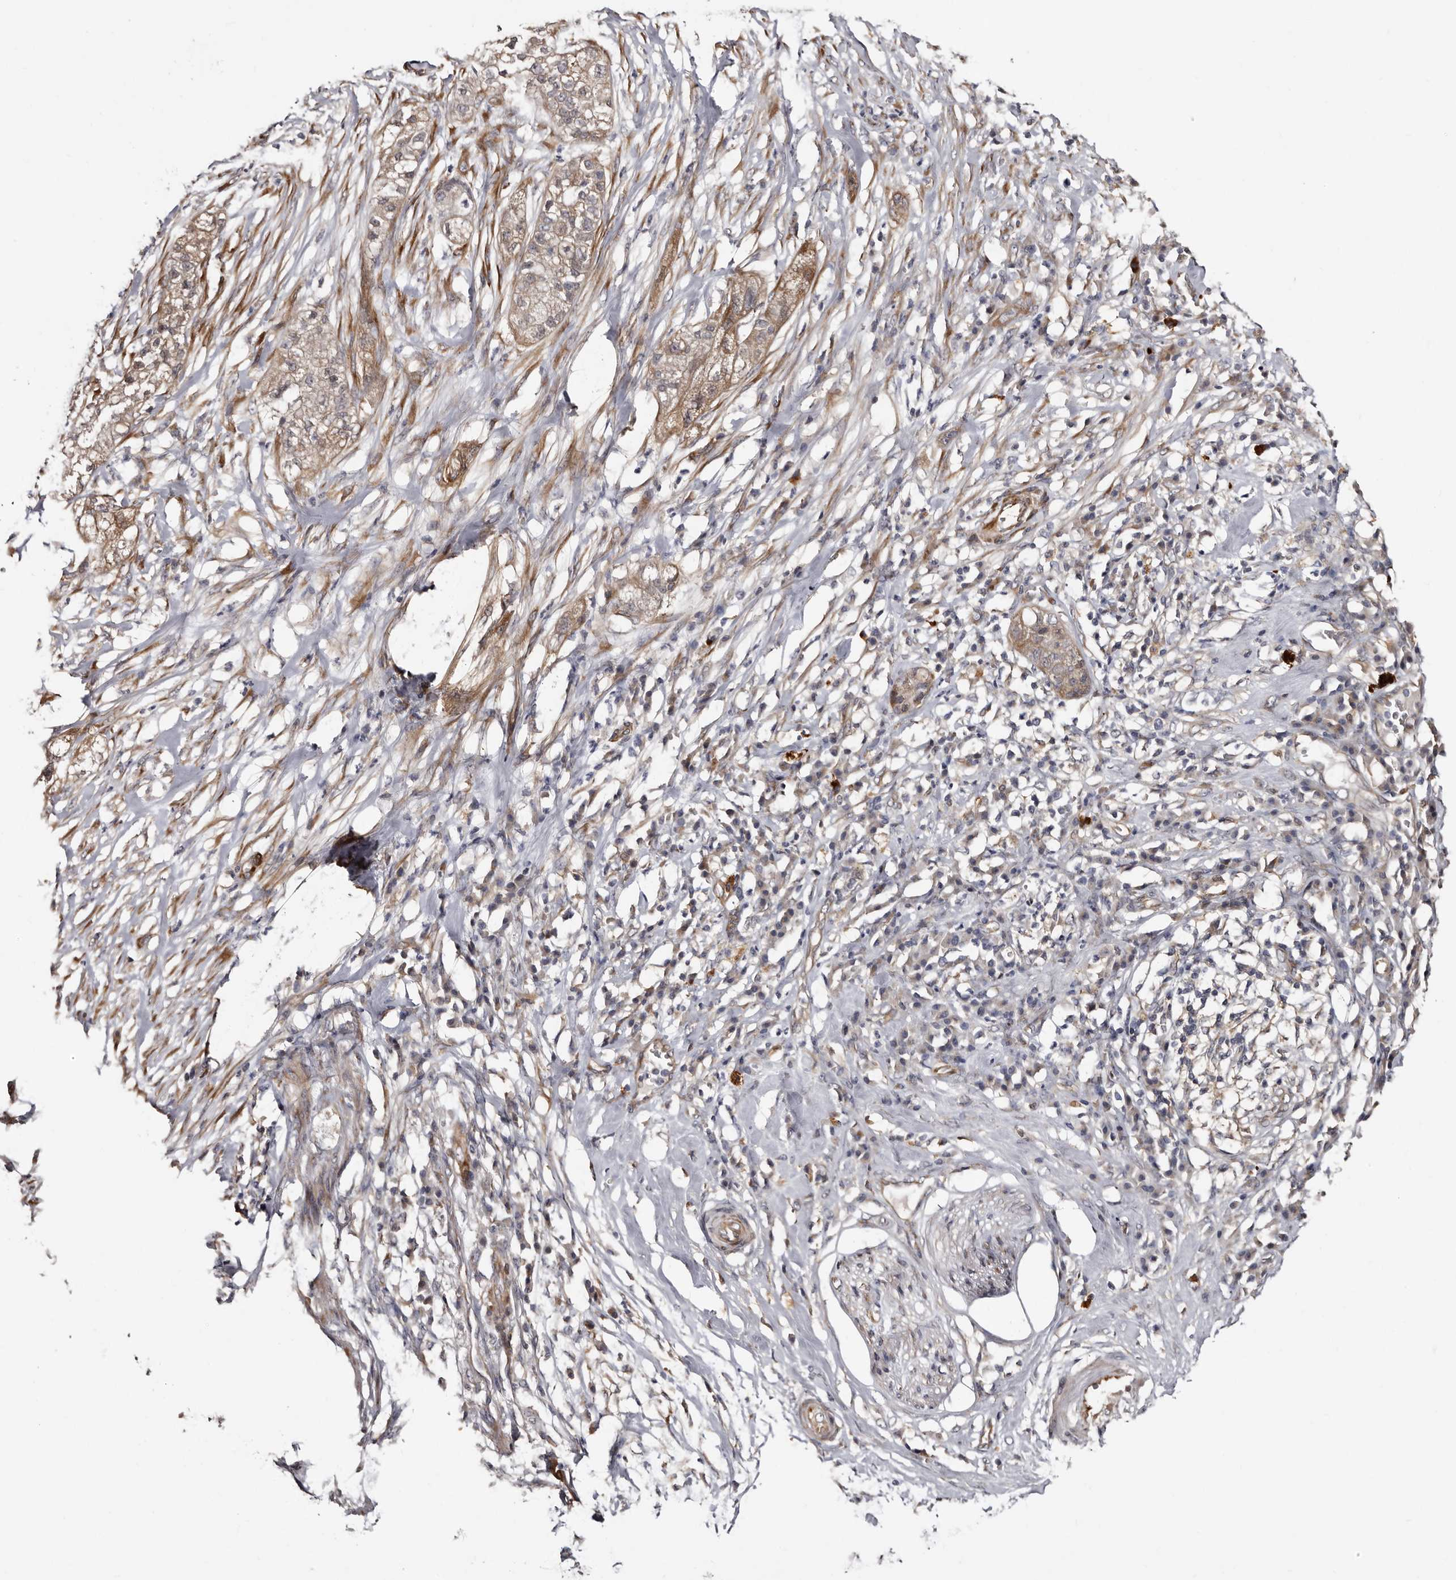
{"staining": {"intensity": "weak", "quantity": ">75%", "location": "cytoplasmic/membranous"}, "tissue": "pancreatic cancer", "cell_type": "Tumor cells", "image_type": "cancer", "snomed": [{"axis": "morphology", "description": "Adenocarcinoma, NOS"}, {"axis": "topography", "description": "Pancreas"}], "caption": "IHC of human pancreatic cancer (adenocarcinoma) demonstrates low levels of weak cytoplasmic/membranous staining in approximately >75% of tumor cells. The staining was performed using DAB (3,3'-diaminobenzidine) to visualize the protein expression in brown, while the nuclei were stained in blue with hematoxylin (Magnification: 20x).", "gene": "TBC1D22B", "patient": {"sex": "female", "age": 78}}